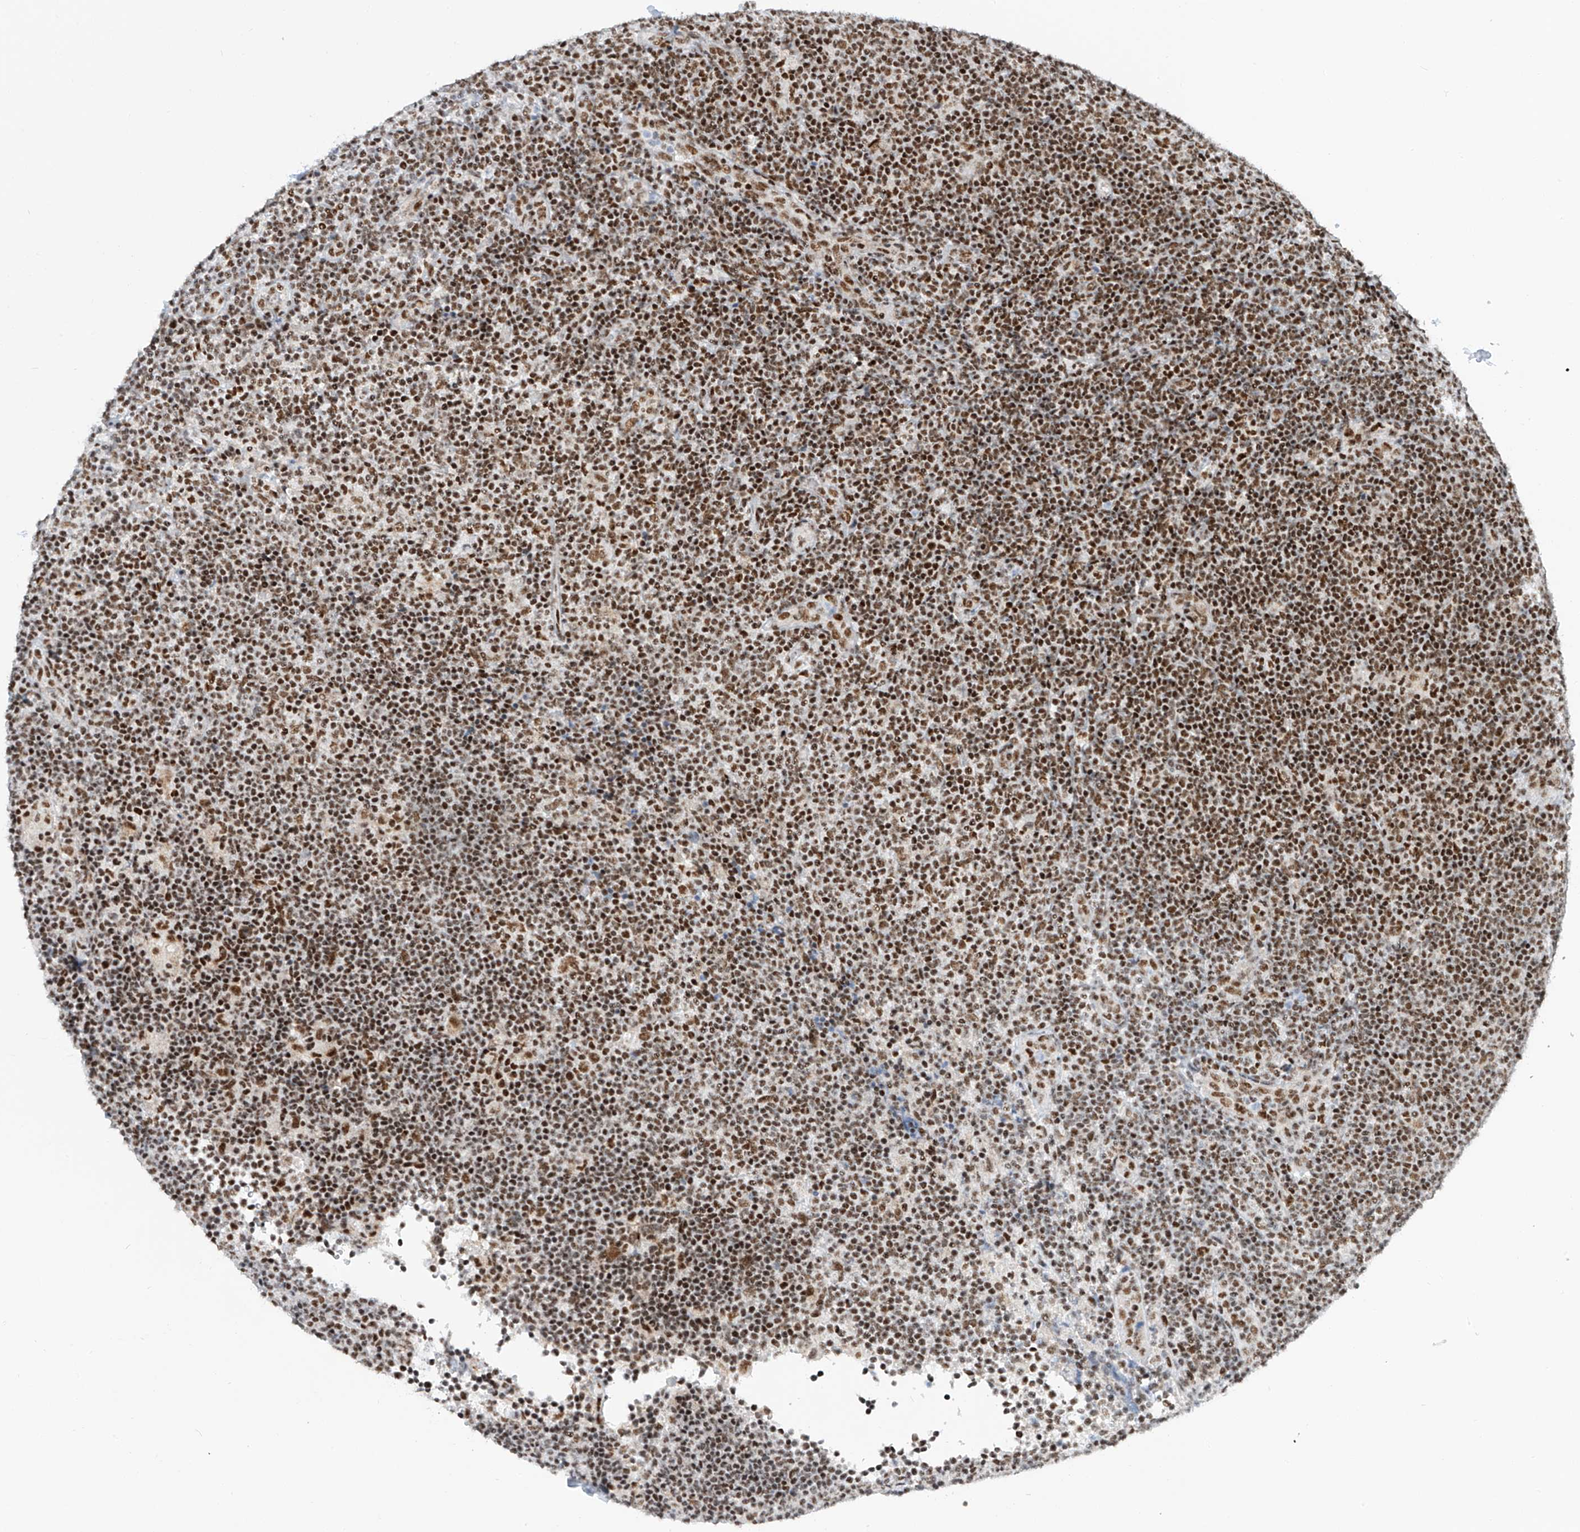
{"staining": {"intensity": "moderate", "quantity": ">75%", "location": "nuclear"}, "tissue": "lymphoma", "cell_type": "Tumor cells", "image_type": "cancer", "snomed": [{"axis": "morphology", "description": "Hodgkin's disease, NOS"}, {"axis": "topography", "description": "Lymph node"}], "caption": "An image of lymphoma stained for a protein demonstrates moderate nuclear brown staining in tumor cells.", "gene": "TAF4", "patient": {"sex": "female", "age": 57}}